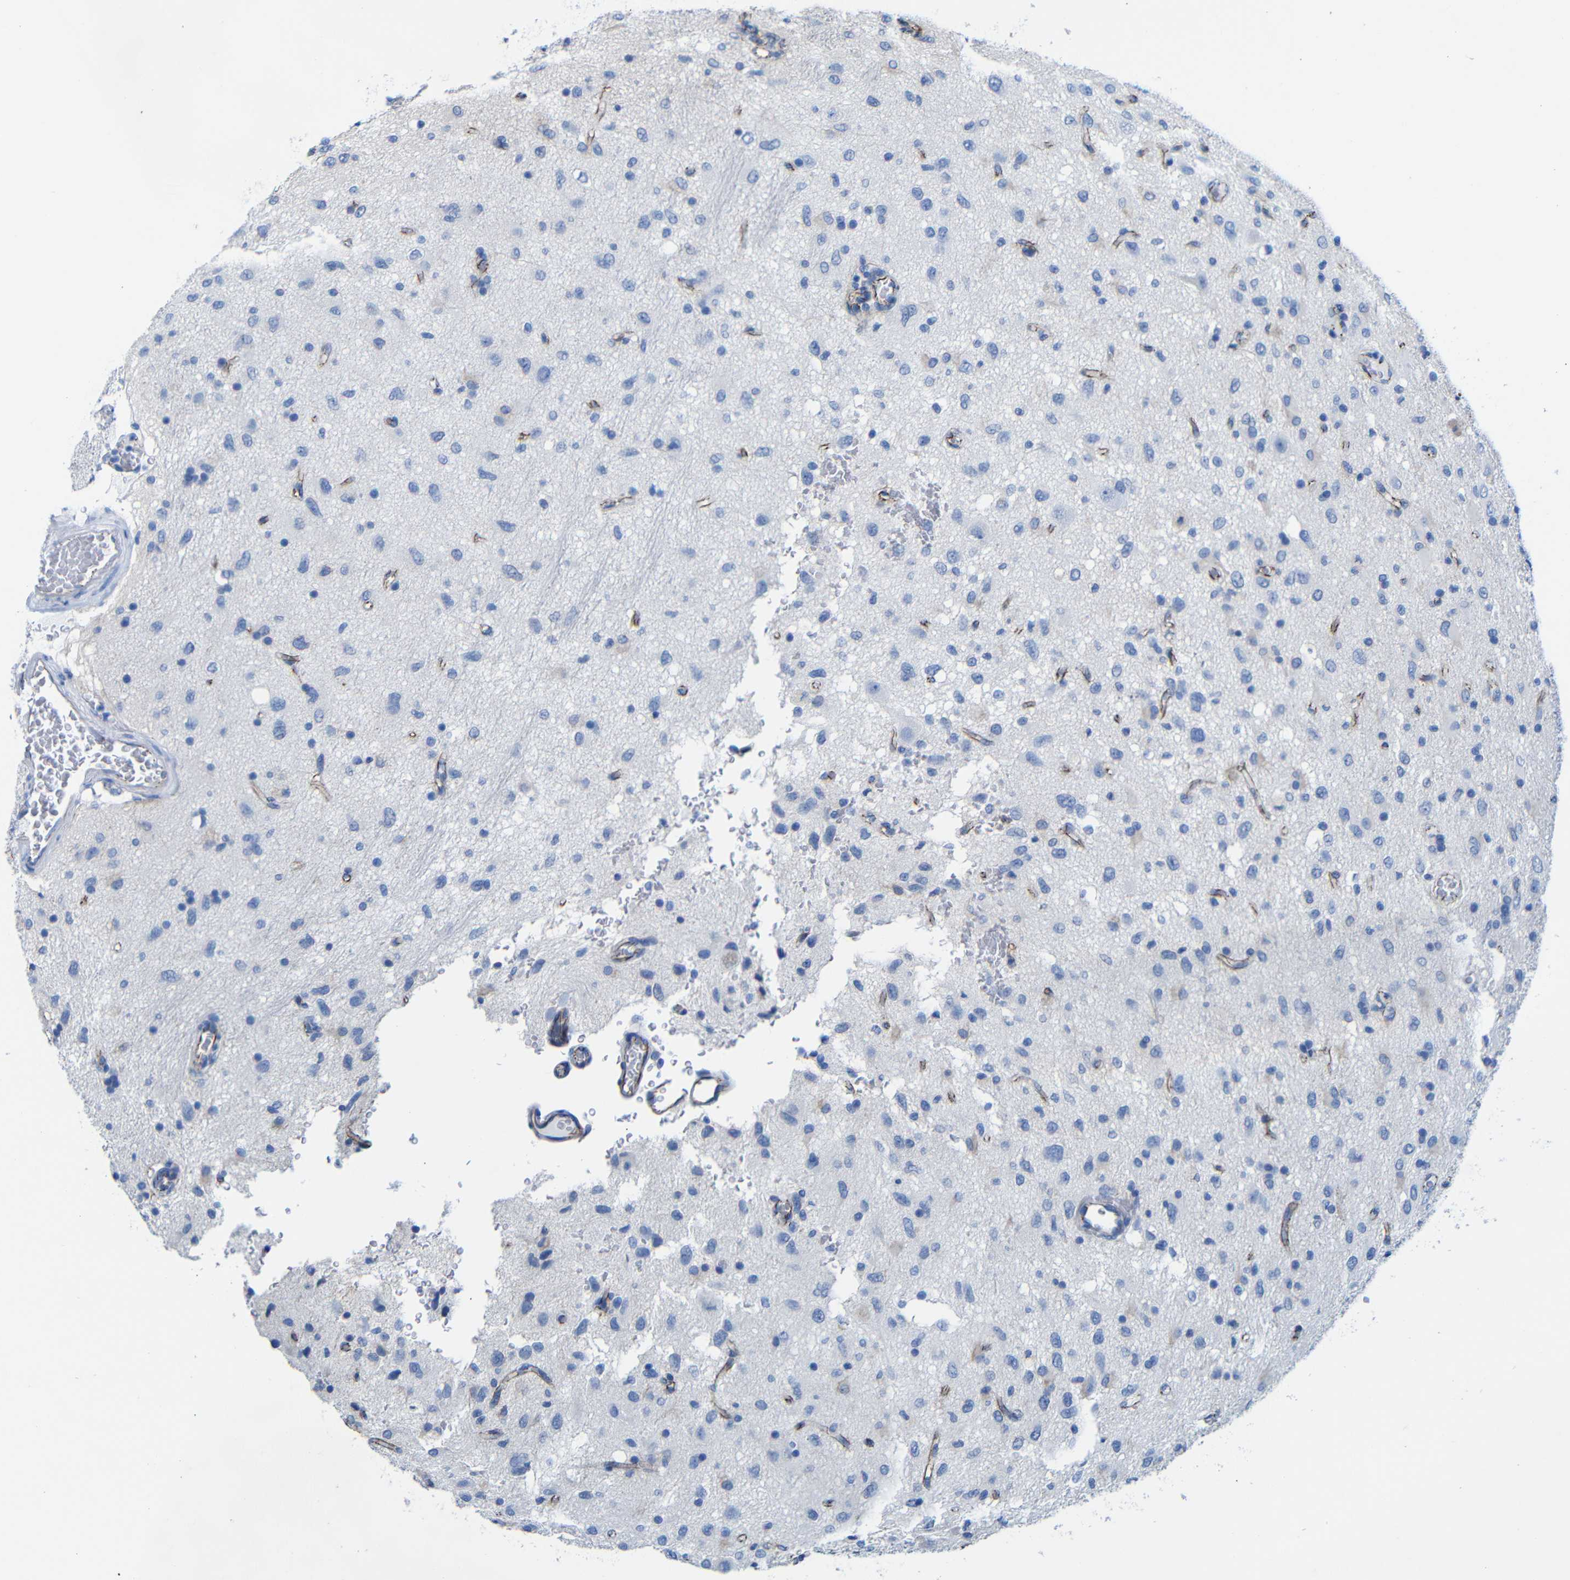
{"staining": {"intensity": "negative", "quantity": "none", "location": "none"}, "tissue": "glioma", "cell_type": "Tumor cells", "image_type": "cancer", "snomed": [{"axis": "morphology", "description": "Glioma, malignant, Low grade"}, {"axis": "topography", "description": "Brain"}], "caption": "Tumor cells show no significant protein expression in malignant low-grade glioma.", "gene": "CGNL1", "patient": {"sex": "male", "age": 77}}